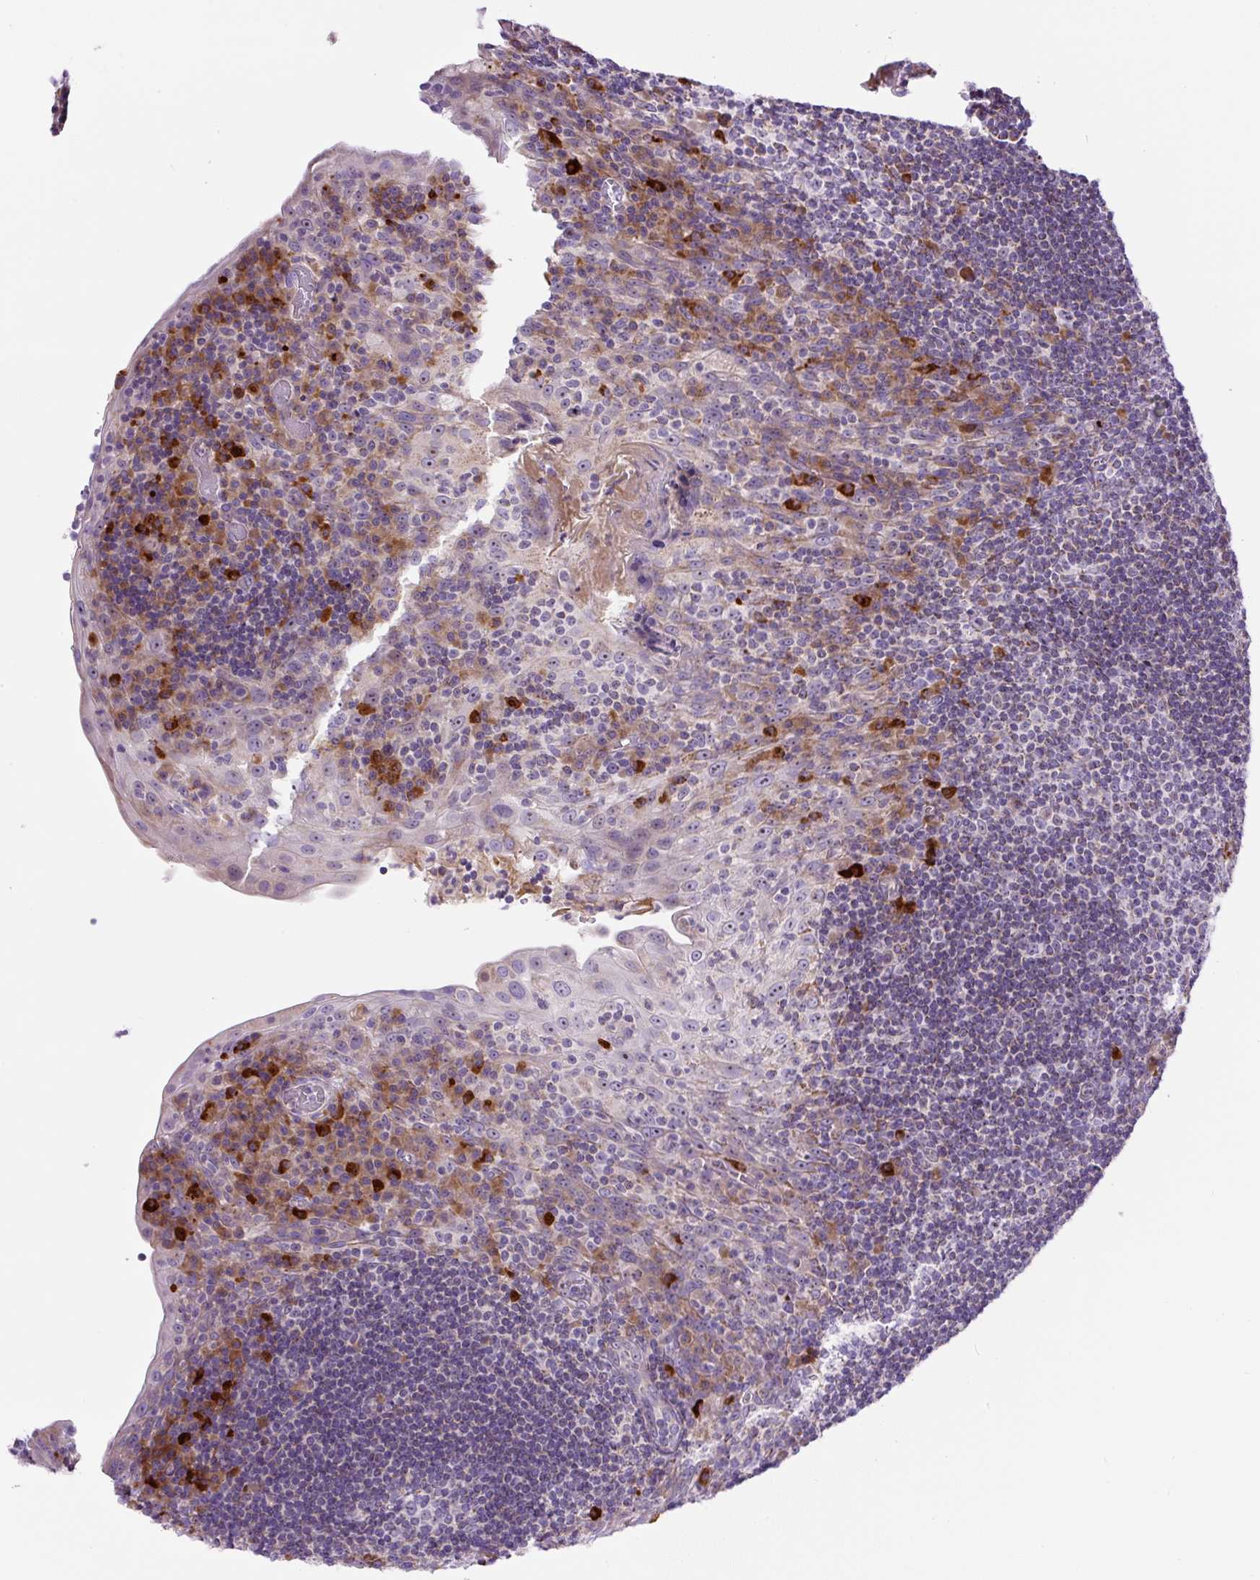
{"staining": {"intensity": "strong", "quantity": "<25%", "location": "cytoplasmic/membranous"}, "tissue": "tonsil", "cell_type": "Germinal center cells", "image_type": "normal", "snomed": [{"axis": "morphology", "description": "Normal tissue, NOS"}, {"axis": "topography", "description": "Tonsil"}], "caption": "Immunohistochemical staining of unremarkable human tonsil exhibits strong cytoplasmic/membranous protein staining in approximately <25% of germinal center cells.", "gene": "ZNF596", "patient": {"sex": "male", "age": 17}}